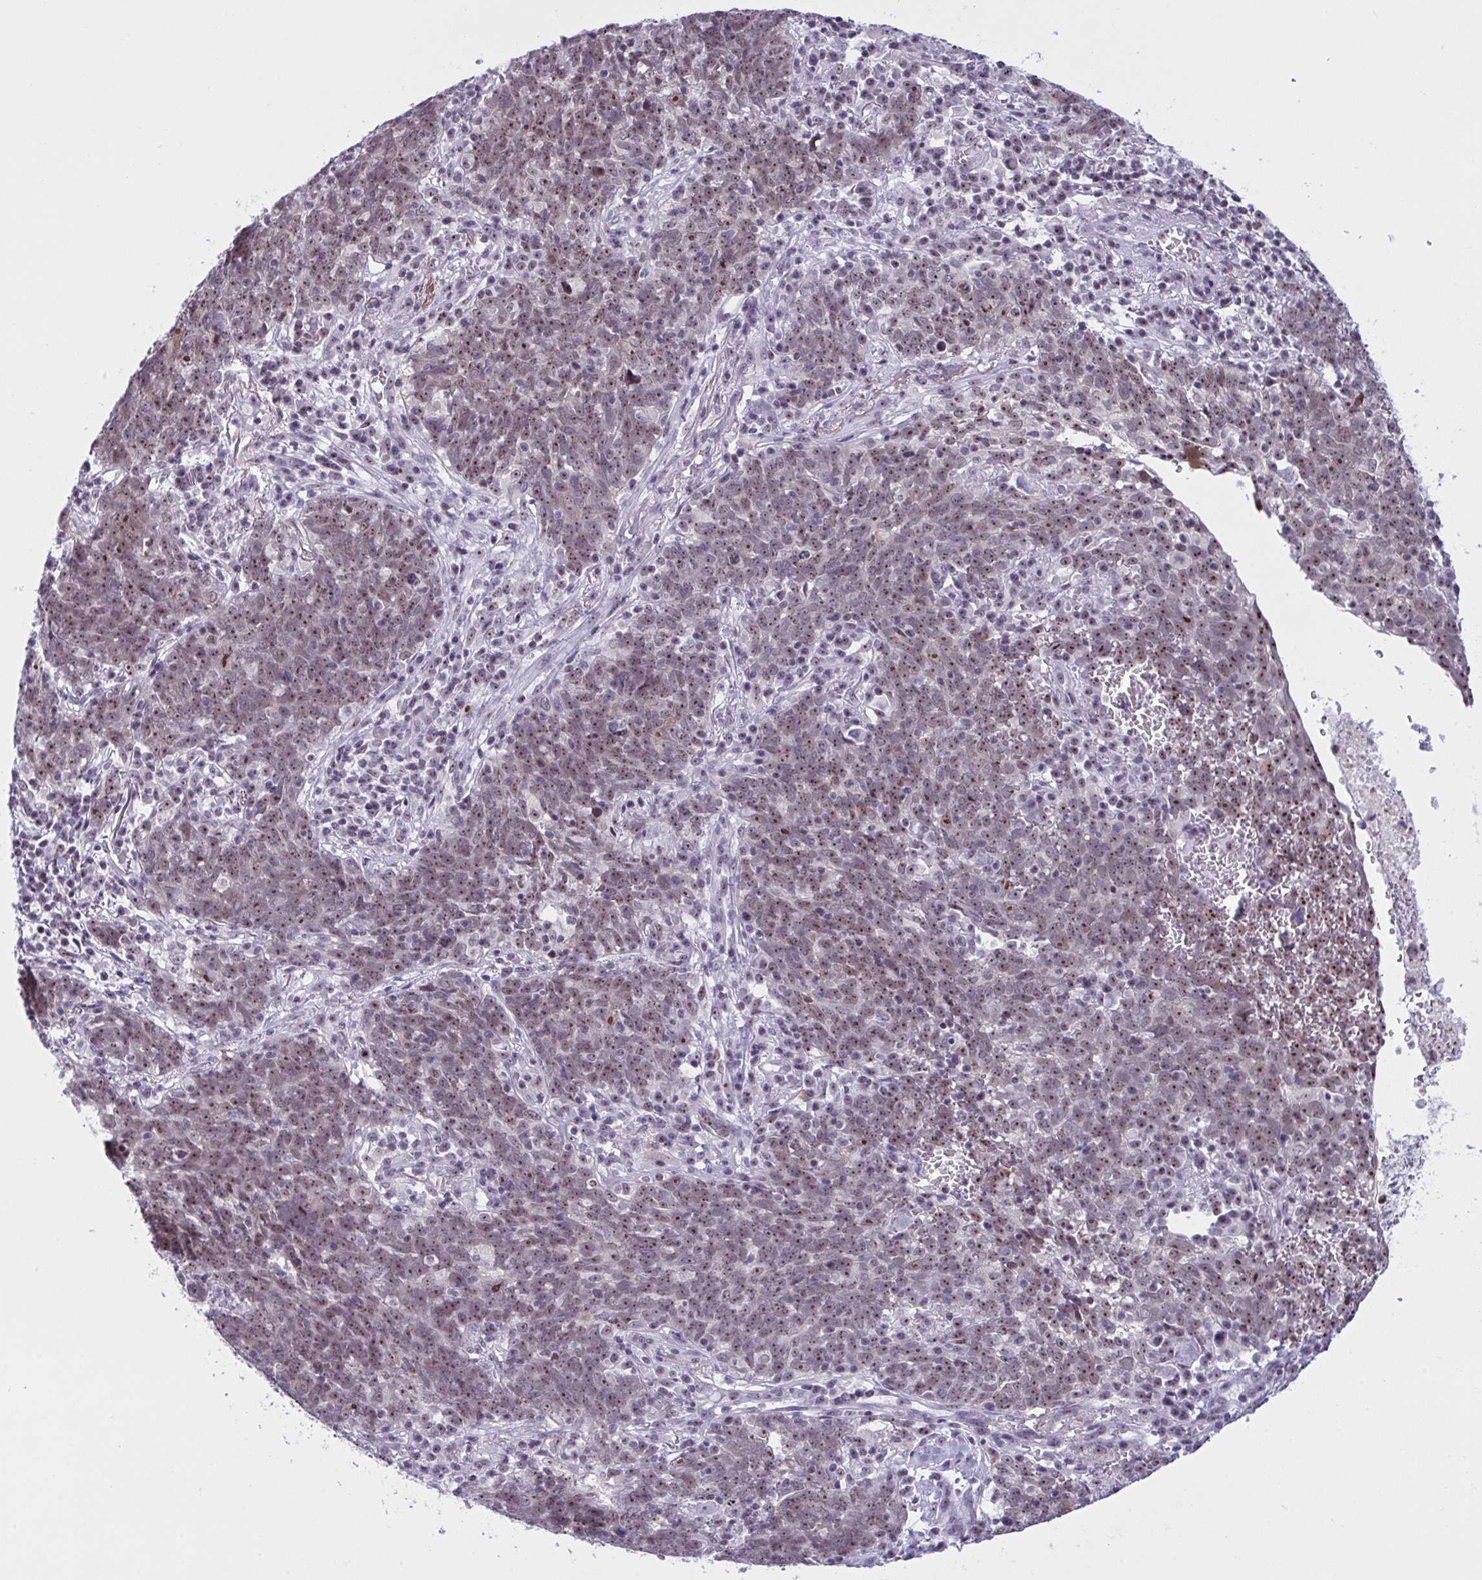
{"staining": {"intensity": "weak", "quantity": ">75%", "location": "nuclear"}, "tissue": "lung cancer", "cell_type": "Tumor cells", "image_type": "cancer", "snomed": [{"axis": "morphology", "description": "Squamous cell carcinoma, NOS"}, {"axis": "topography", "description": "Lung"}], "caption": "High-power microscopy captured an IHC micrograph of lung cancer (squamous cell carcinoma), revealing weak nuclear staining in about >75% of tumor cells.", "gene": "TGM6", "patient": {"sex": "female", "age": 72}}